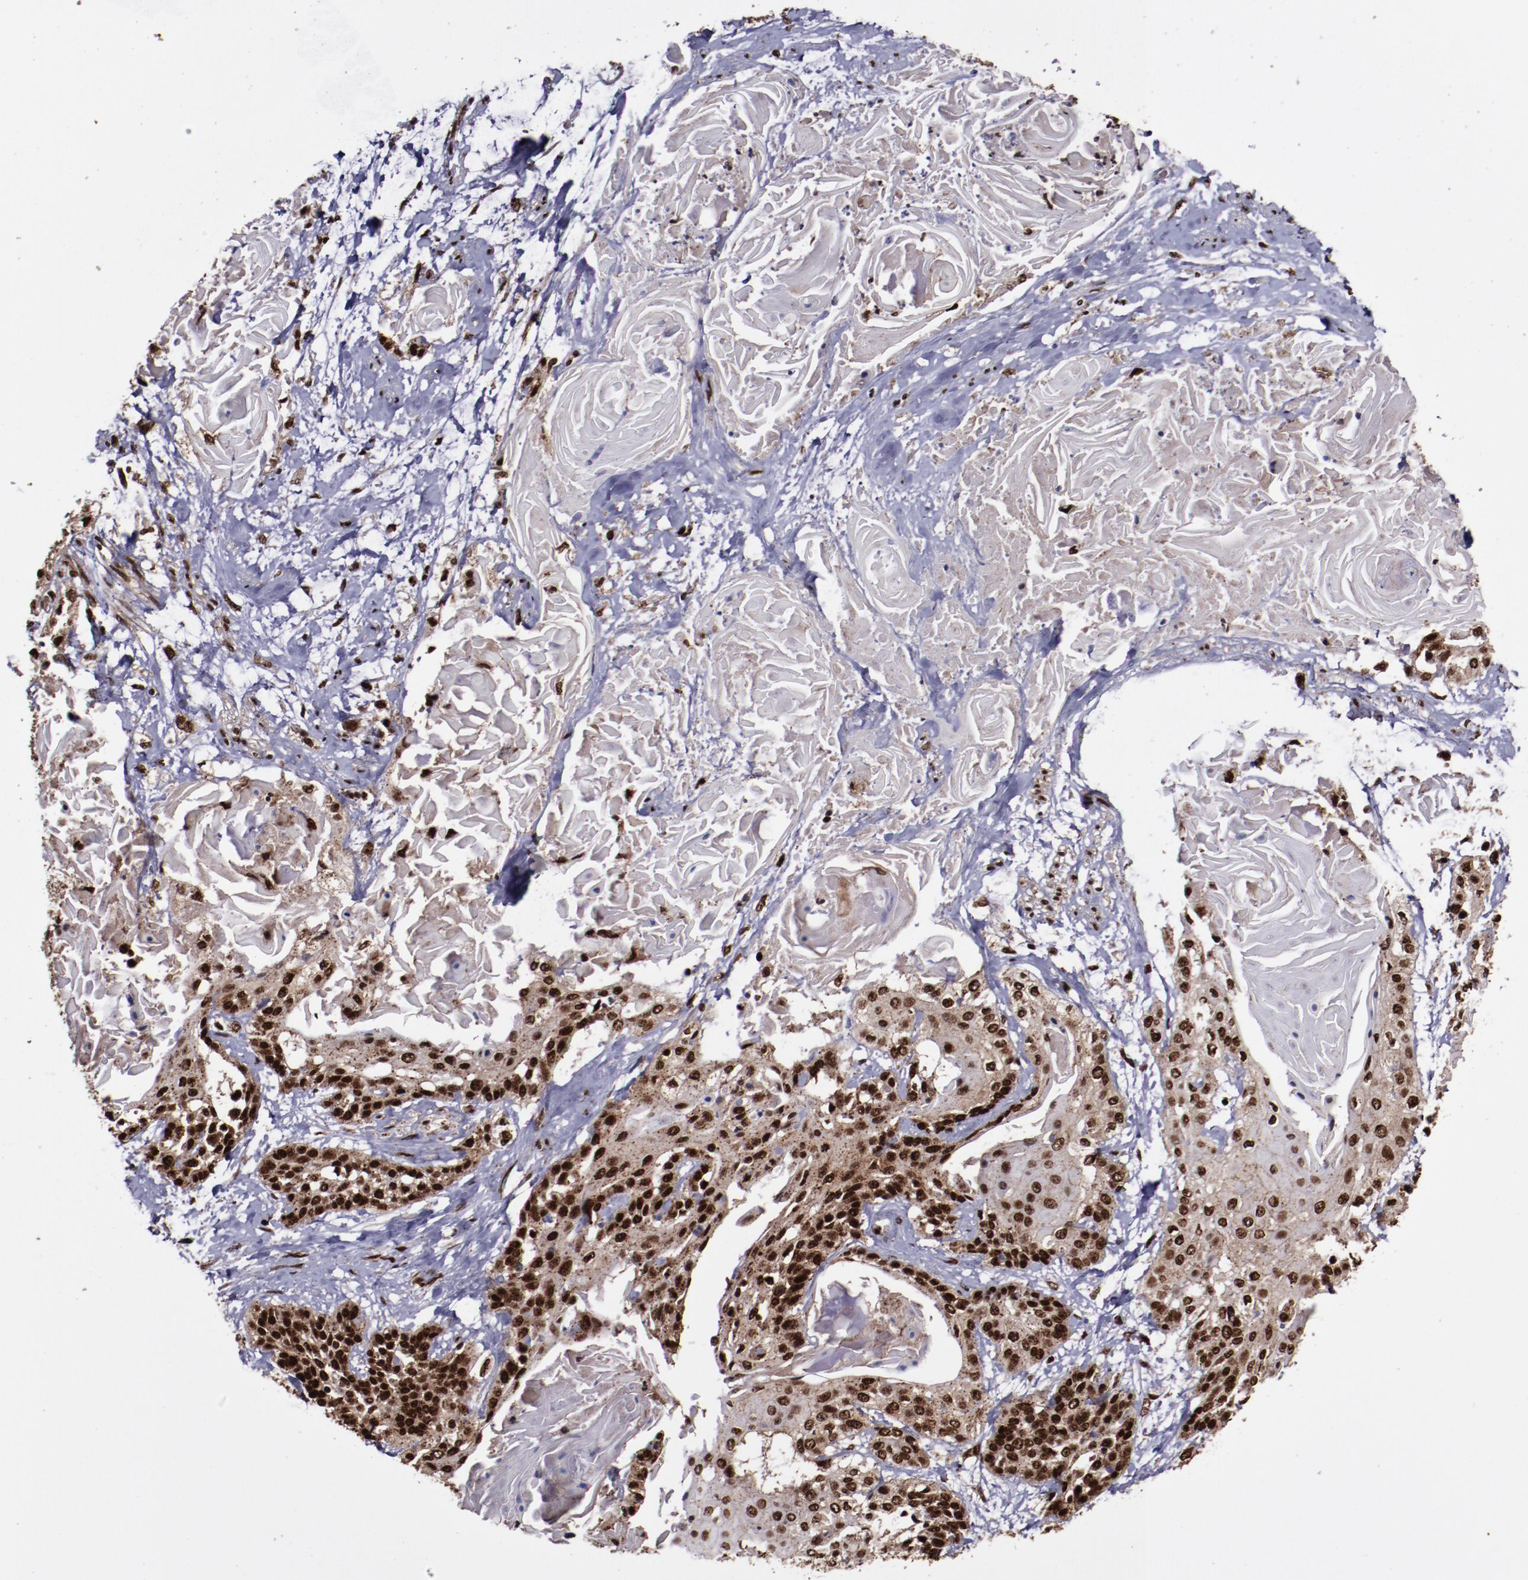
{"staining": {"intensity": "strong", "quantity": "25%-75%", "location": "cytoplasmic/membranous,nuclear"}, "tissue": "cervical cancer", "cell_type": "Tumor cells", "image_type": "cancer", "snomed": [{"axis": "morphology", "description": "Squamous cell carcinoma, NOS"}, {"axis": "topography", "description": "Cervix"}], "caption": "High-power microscopy captured an immunohistochemistry photomicrograph of cervical squamous cell carcinoma, revealing strong cytoplasmic/membranous and nuclear positivity in approximately 25%-75% of tumor cells.", "gene": "SNW1", "patient": {"sex": "female", "age": 57}}